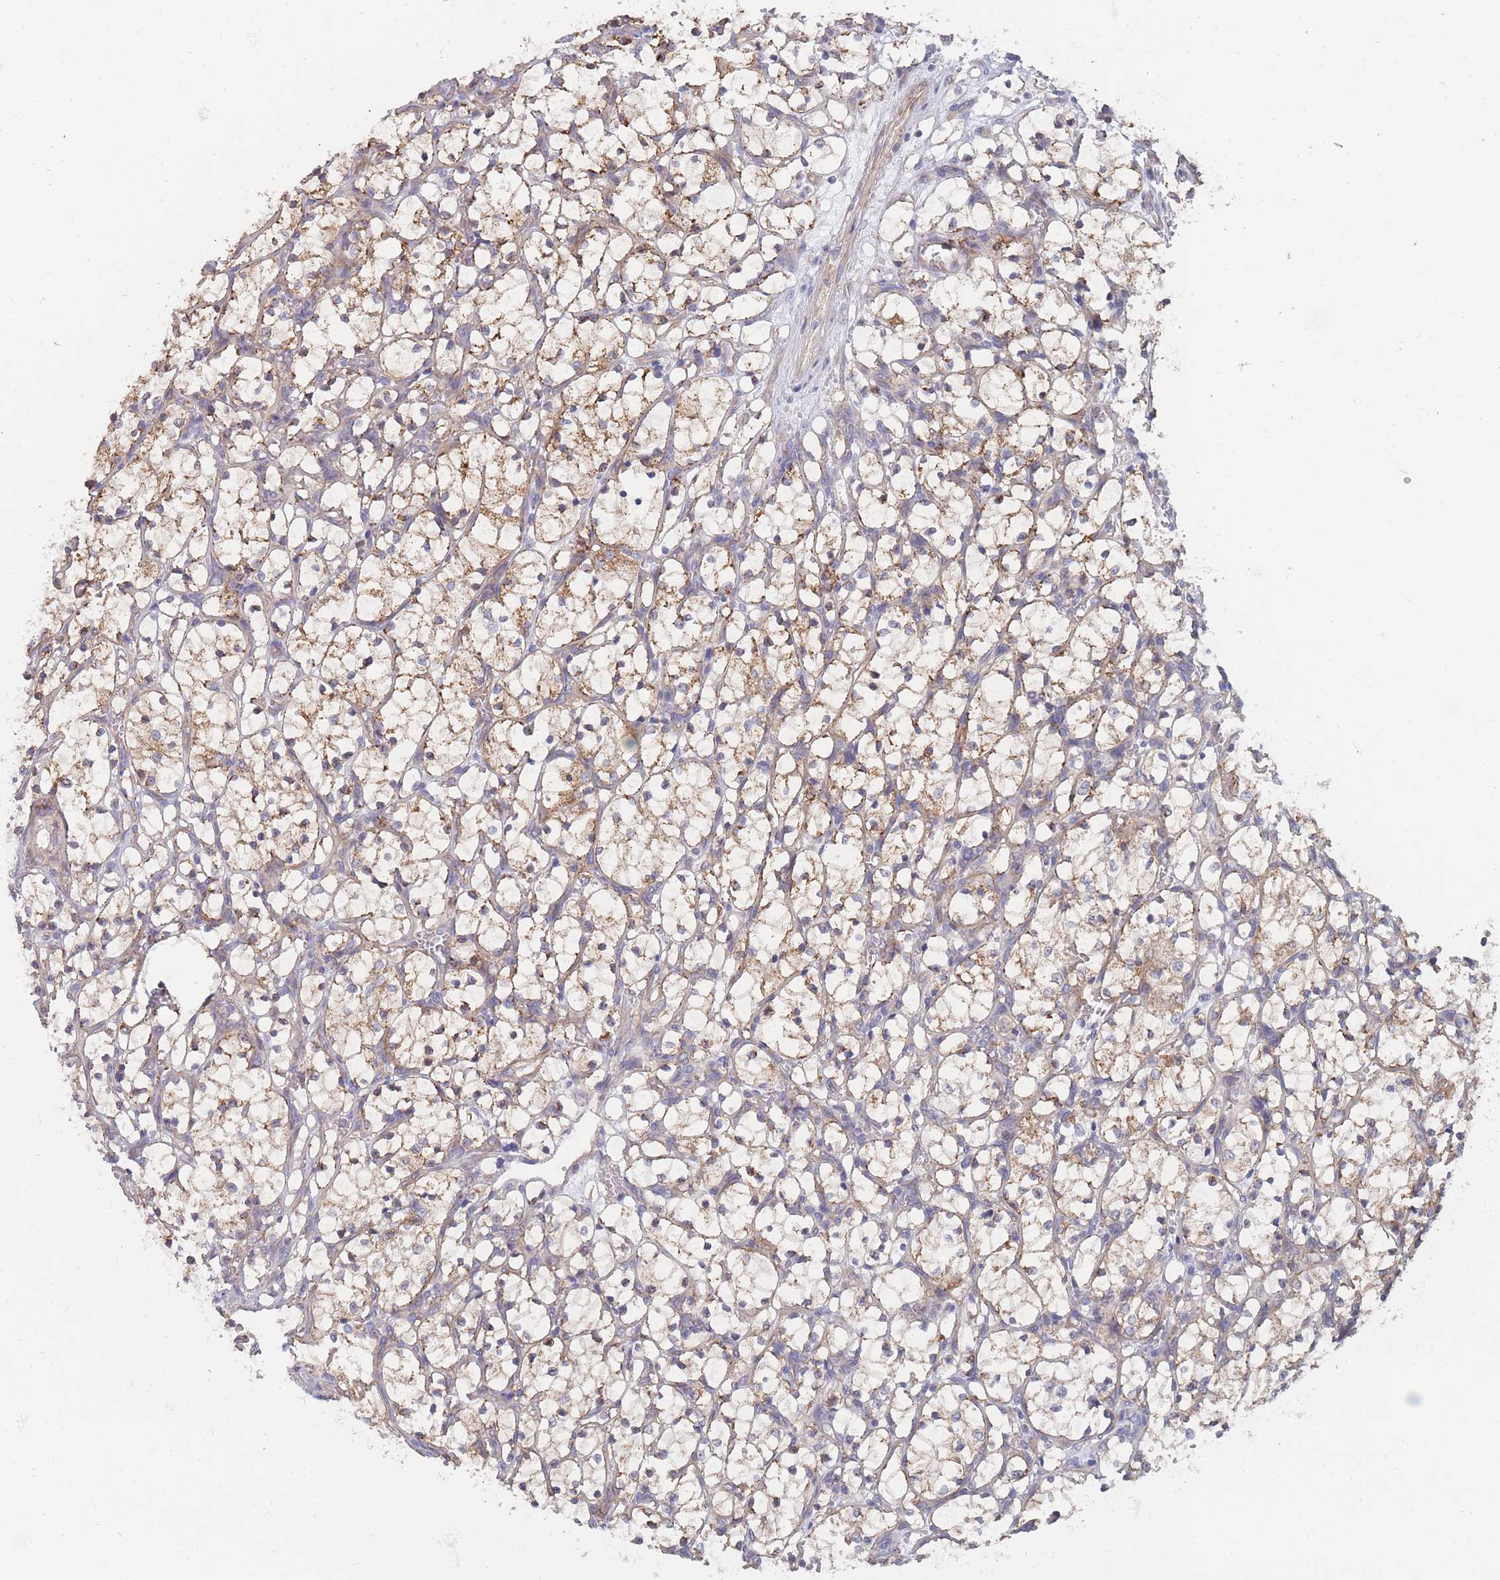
{"staining": {"intensity": "moderate", "quantity": "25%-75%", "location": "cytoplasmic/membranous"}, "tissue": "renal cancer", "cell_type": "Tumor cells", "image_type": "cancer", "snomed": [{"axis": "morphology", "description": "Adenocarcinoma, NOS"}, {"axis": "topography", "description": "Kidney"}], "caption": "The photomicrograph reveals immunohistochemical staining of renal adenocarcinoma. There is moderate cytoplasmic/membranous positivity is present in about 25%-75% of tumor cells.", "gene": "NUB1", "patient": {"sex": "female", "age": 69}}